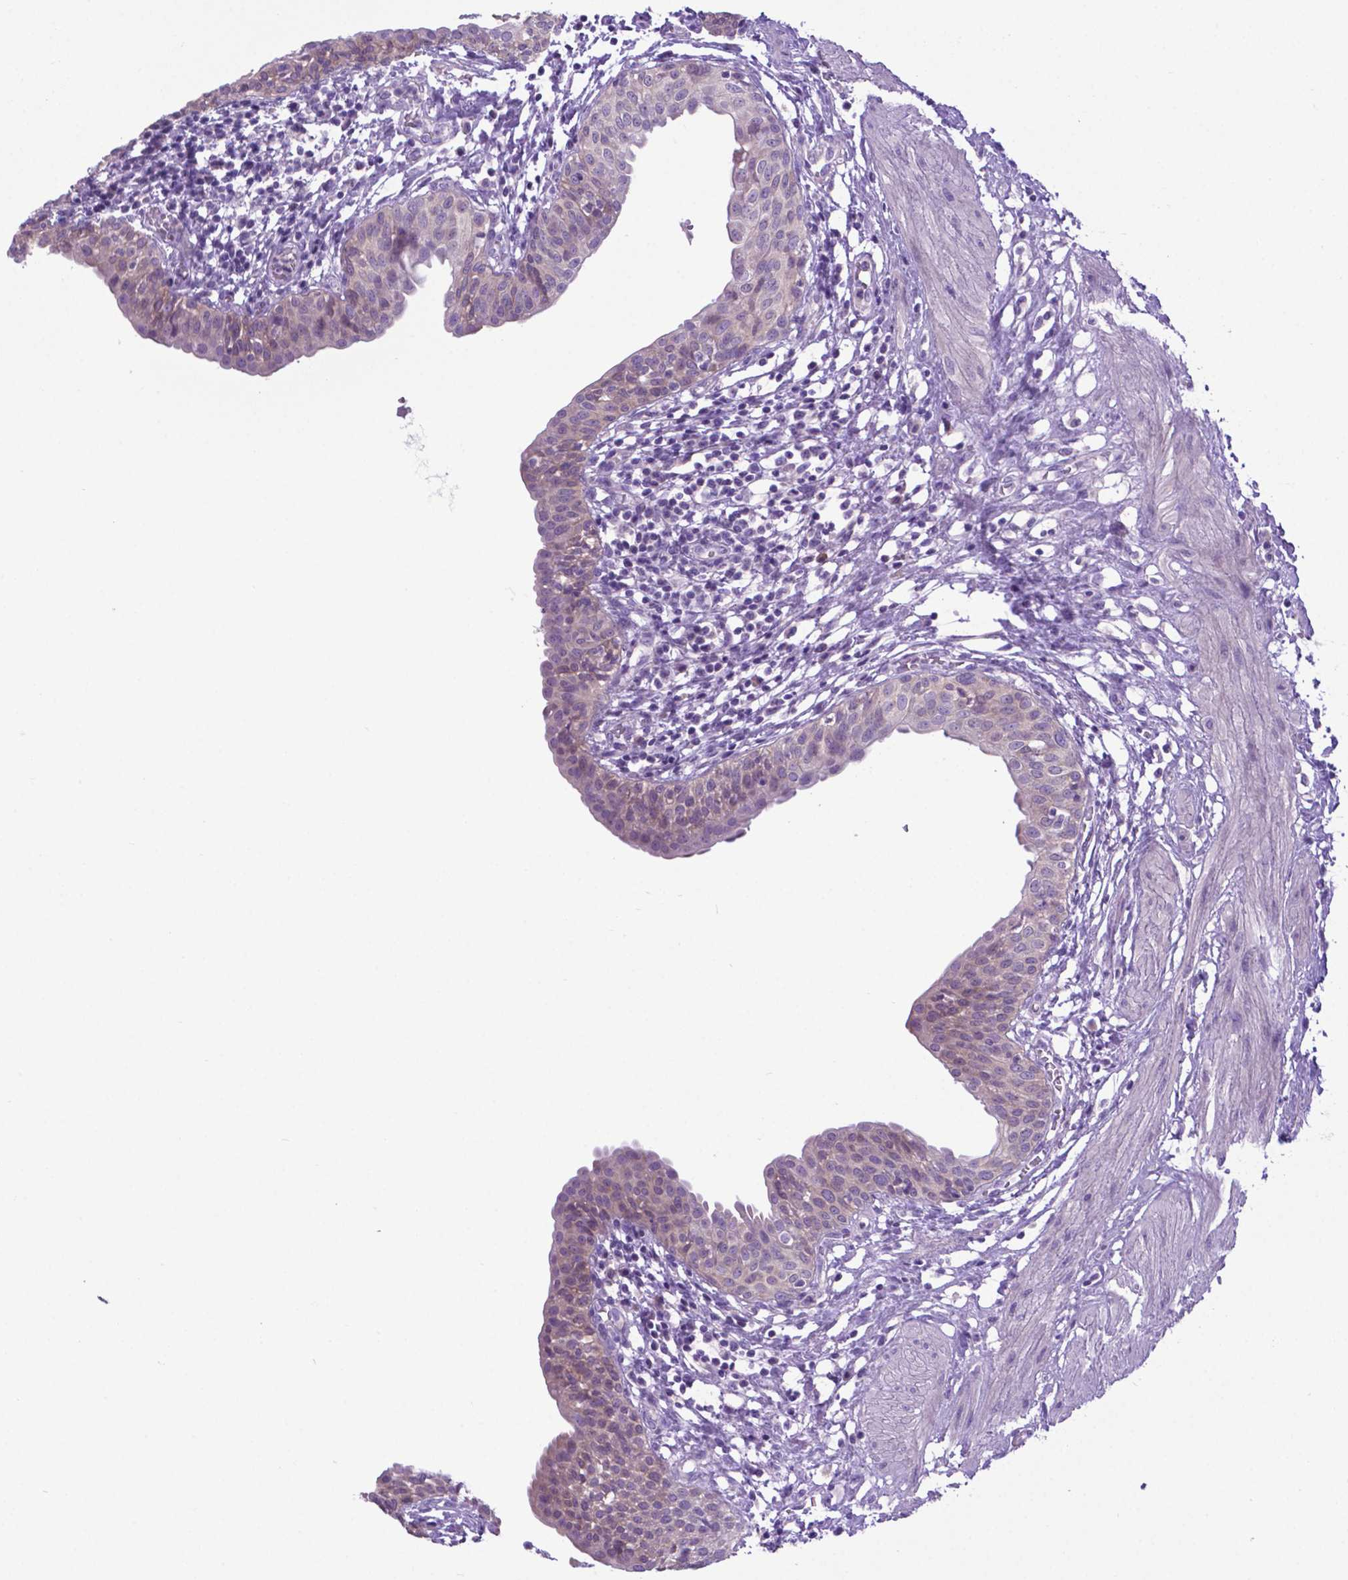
{"staining": {"intensity": "weak", "quantity": "<25%", "location": "cytoplasmic/membranous"}, "tissue": "urinary bladder", "cell_type": "Urothelial cells", "image_type": "normal", "snomed": [{"axis": "morphology", "description": "Normal tissue, NOS"}, {"axis": "topography", "description": "Urinary bladder"}], "caption": "Immunohistochemistry (IHC) image of unremarkable human urinary bladder stained for a protein (brown), which displays no positivity in urothelial cells.", "gene": "ADRA2B", "patient": {"sex": "male", "age": 55}}